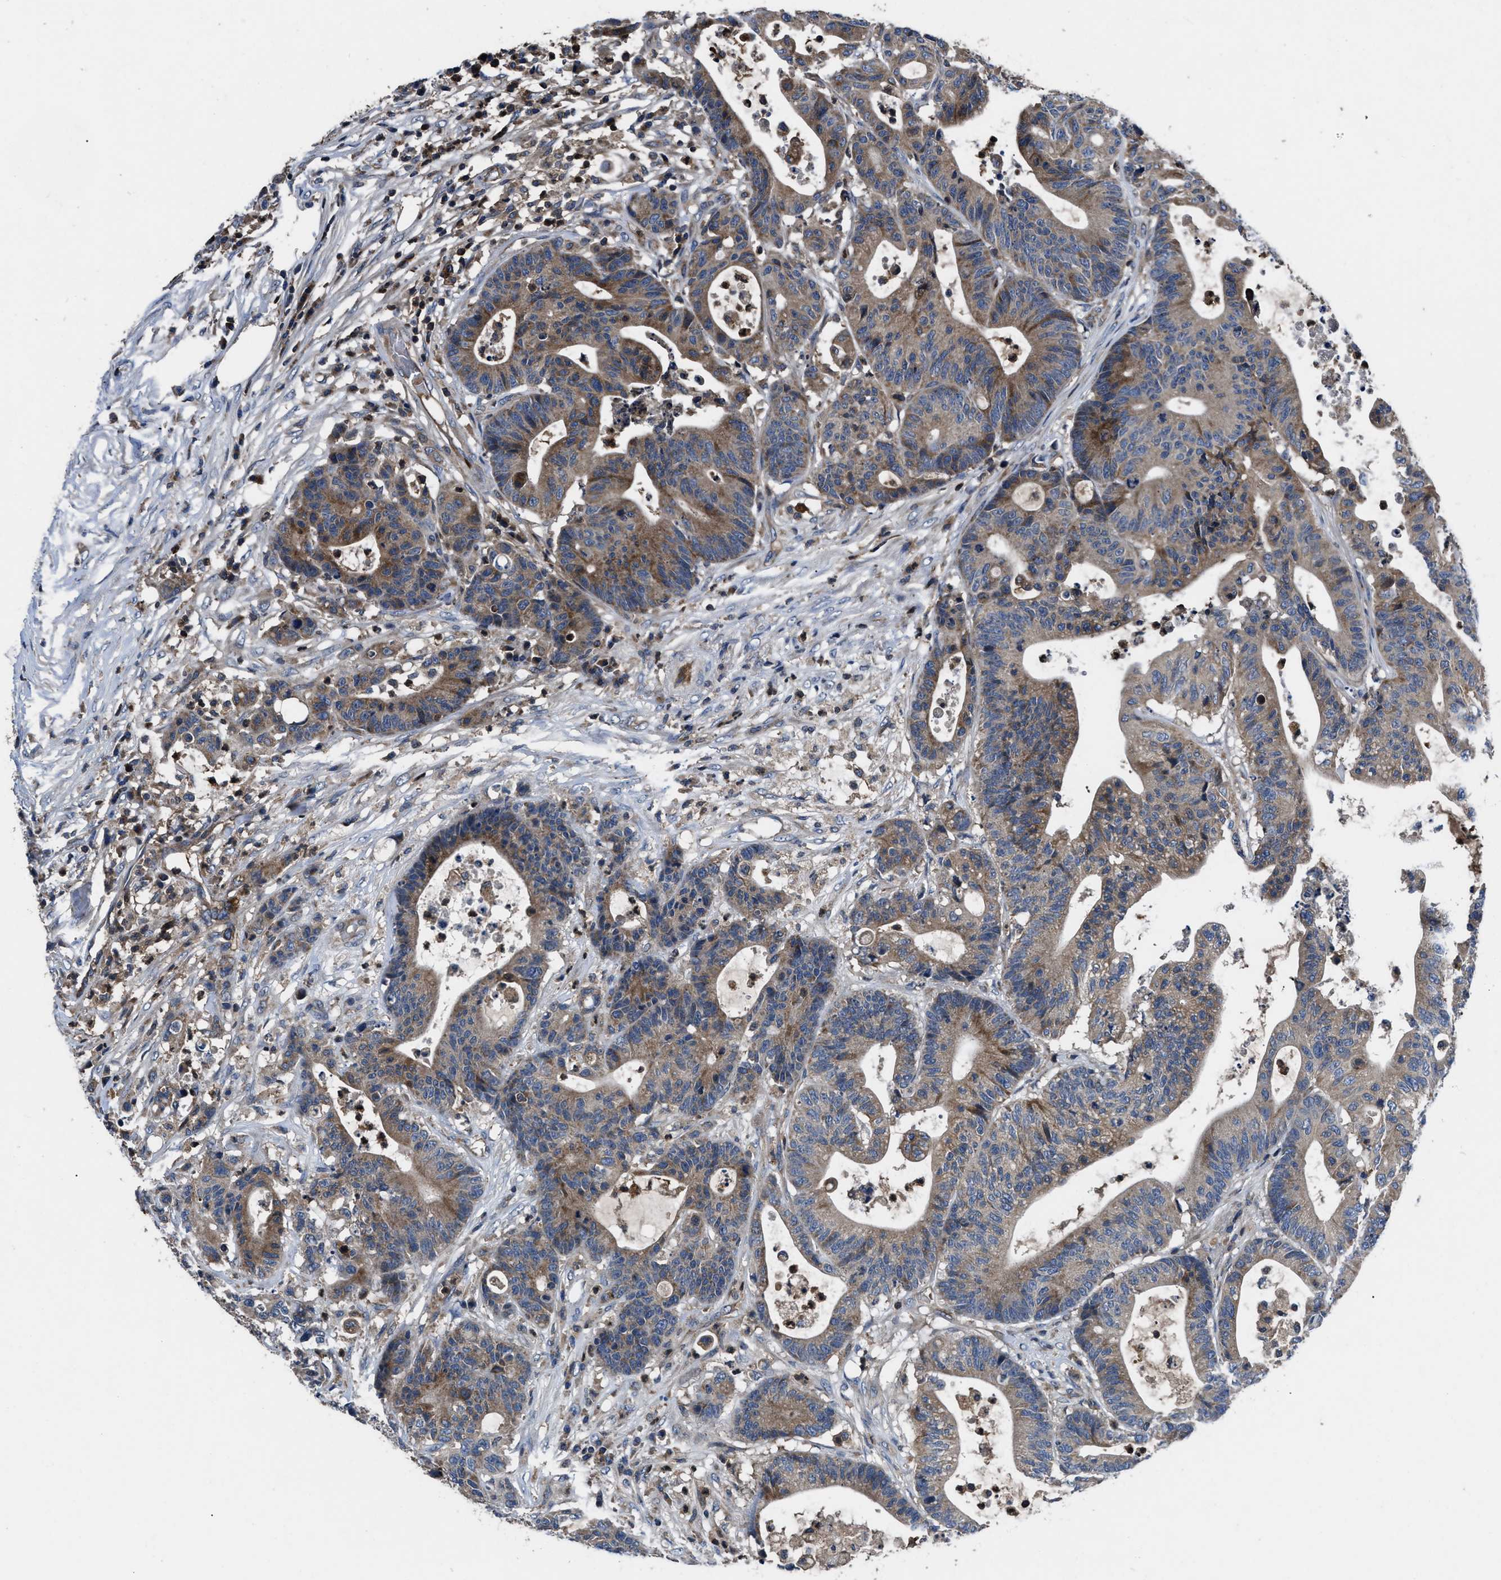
{"staining": {"intensity": "moderate", "quantity": ">75%", "location": "cytoplasmic/membranous"}, "tissue": "colorectal cancer", "cell_type": "Tumor cells", "image_type": "cancer", "snomed": [{"axis": "morphology", "description": "Adenocarcinoma, NOS"}, {"axis": "topography", "description": "Colon"}], "caption": "Immunohistochemical staining of human colorectal cancer reveals medium levels of moderate cytoplasmic/membranous protein staining in about >75% of tumor cells. Using DAB (3,3'-diaminobenzidine) (brown) and hematoxylin (blue) stains, captured at high magnification using brightfield microscopy.", "gene": "YBEY", "patient": {"sex": "female", "age": 84}}